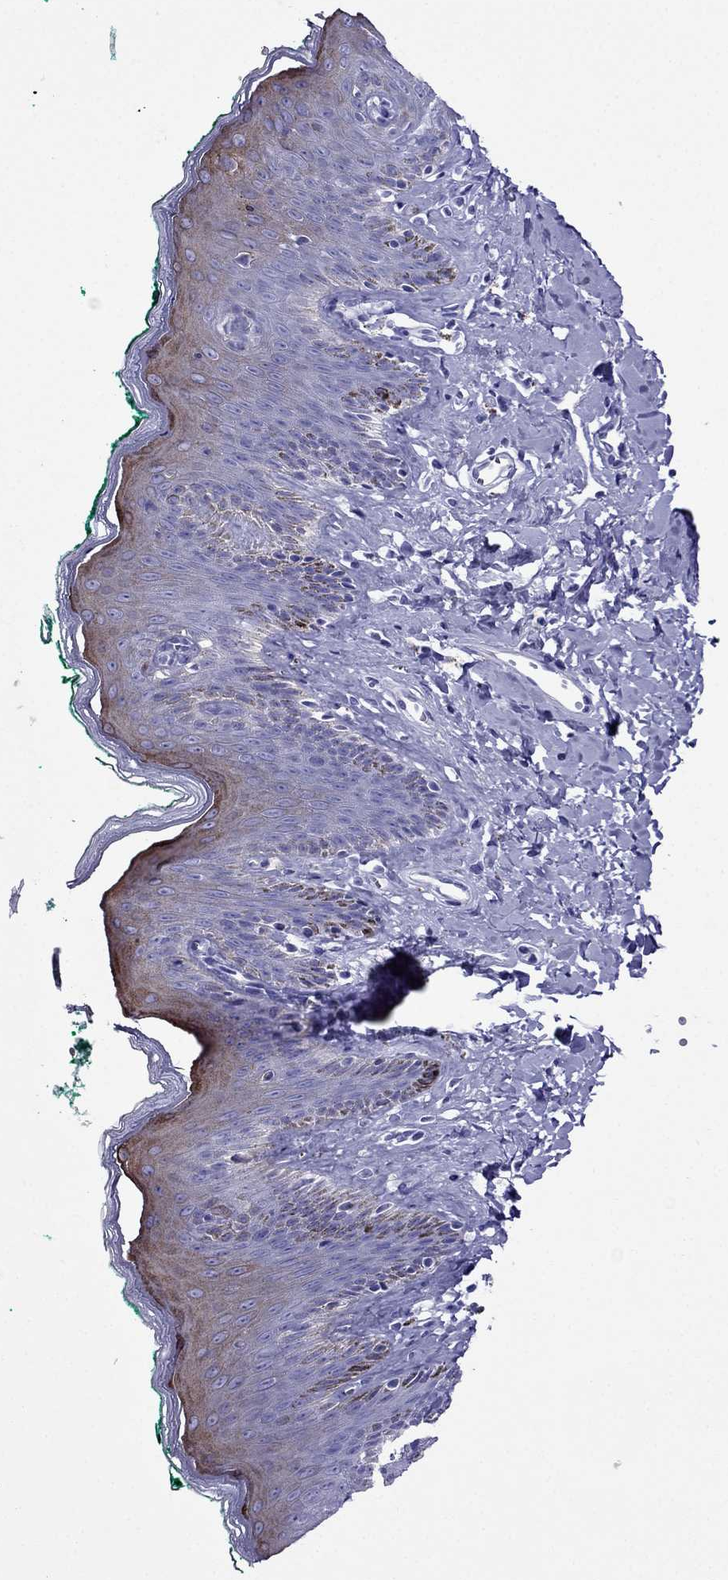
{"staining": {"intensity": "weak", "quantity": "<25%", "location": "cytoplasmic/membranous"}, "tissue": "skin", "cell_type": "Epidermal cells", "image_type": "normal", "snomed": [{"axis": "morphology", "description": "Normal tissue, NOS"}, {"axis": "topography", "description": "Vulva"}], "caption": "Skin was stained to show a protein in brown. There is no significant positivity in epidermal cells. (DAB (3,3'-diaminobenzidine) immunohistochemistry, high magnification).", "gene": "CRYBA1", "patient": {"sex": "female", "age": 66}}